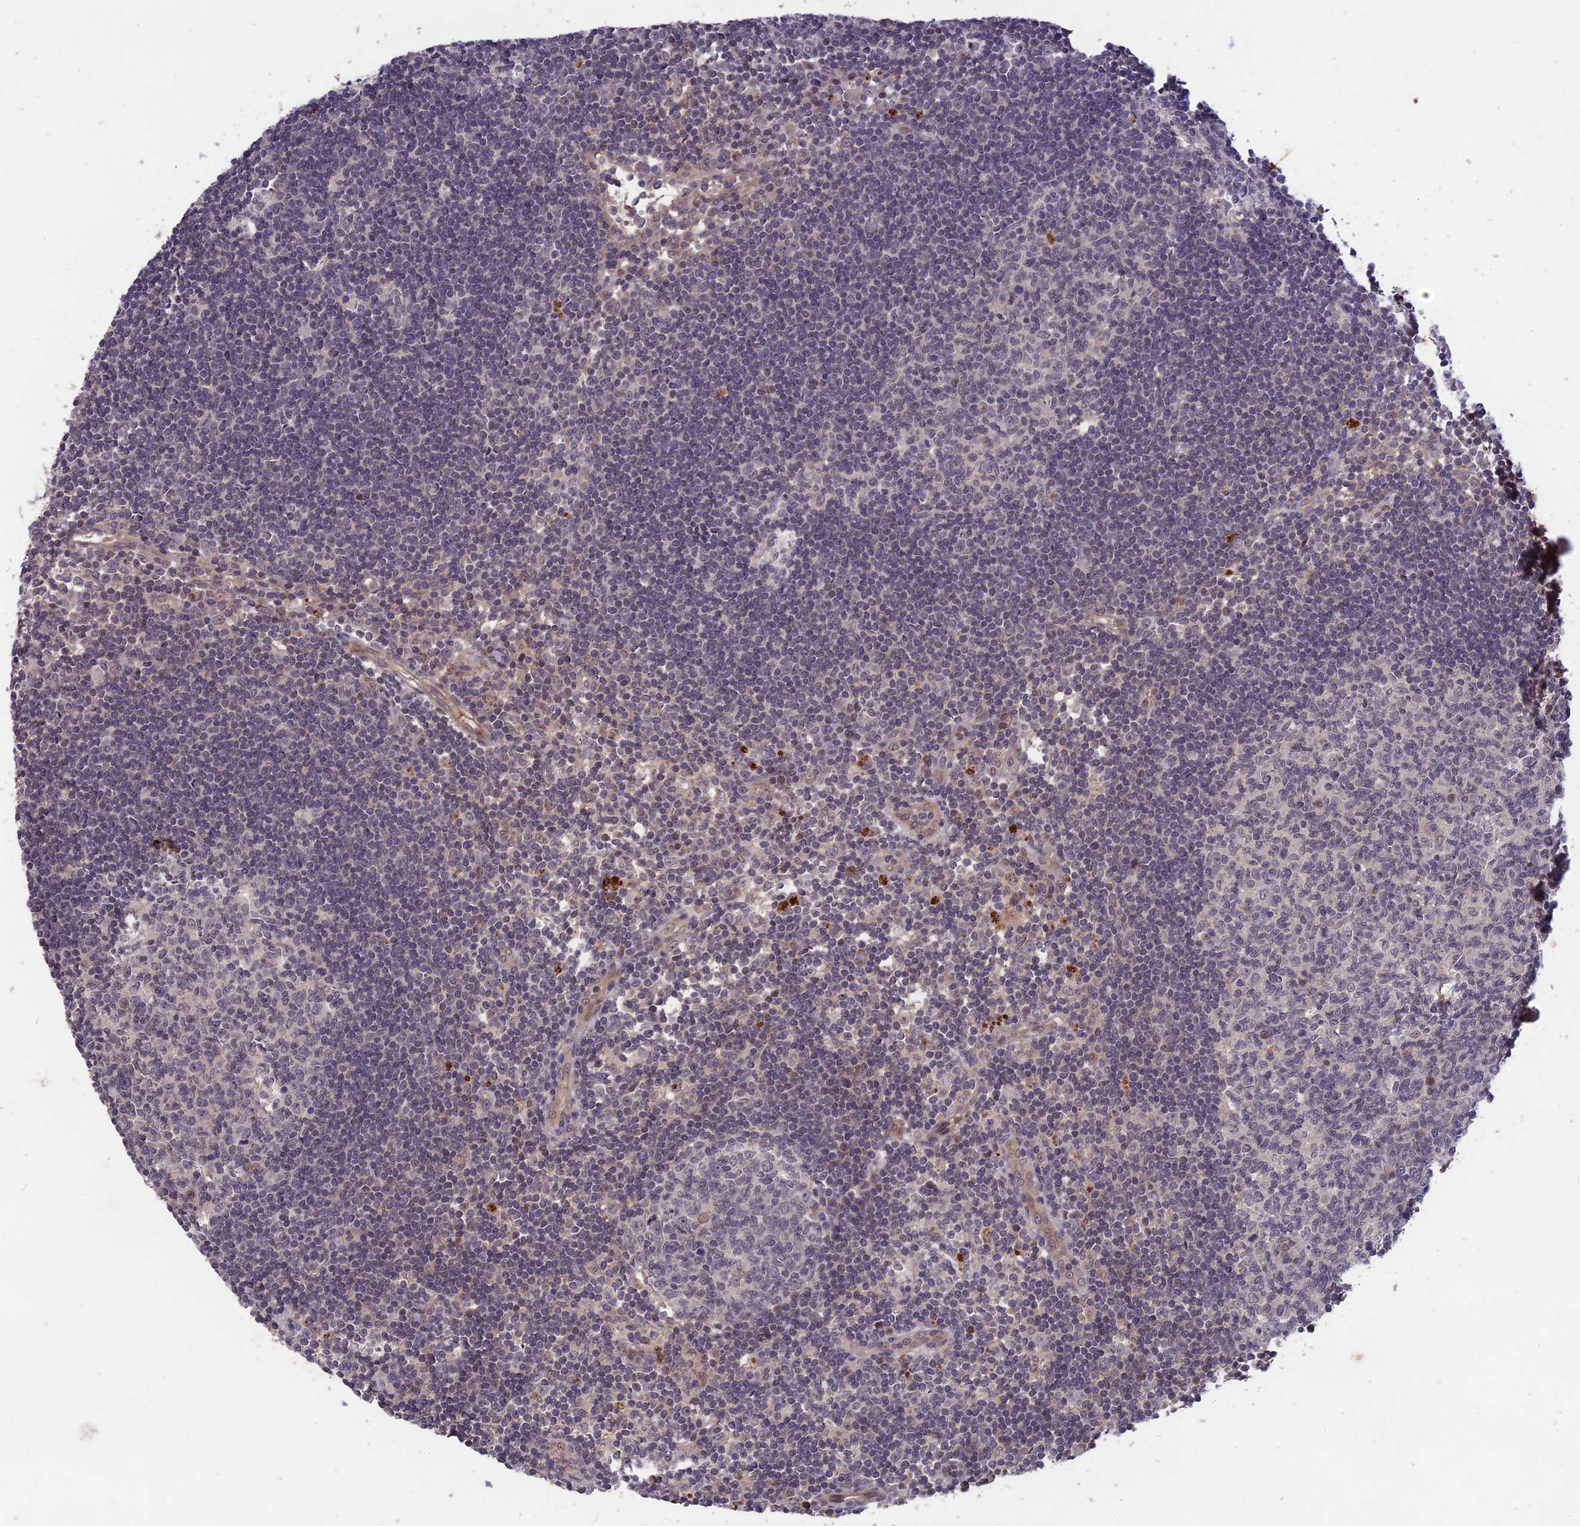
{"staining": {"intensity": "negative", "quantity": "none", "location": "none"}, "tissue": "lymph node", "cell_type": "Germinal center cells", "image_type": "normal", "snomed": [{"axis": "morphology", "description": "Normal tissue, NOS"}, {"axis": "topography", "description": "Lymph node"}], "caption": "IHC of normal lymph node displays no expression in germinal center cells.", "gene": "ADO", "patient": {"sex": "female", "age": 73}}